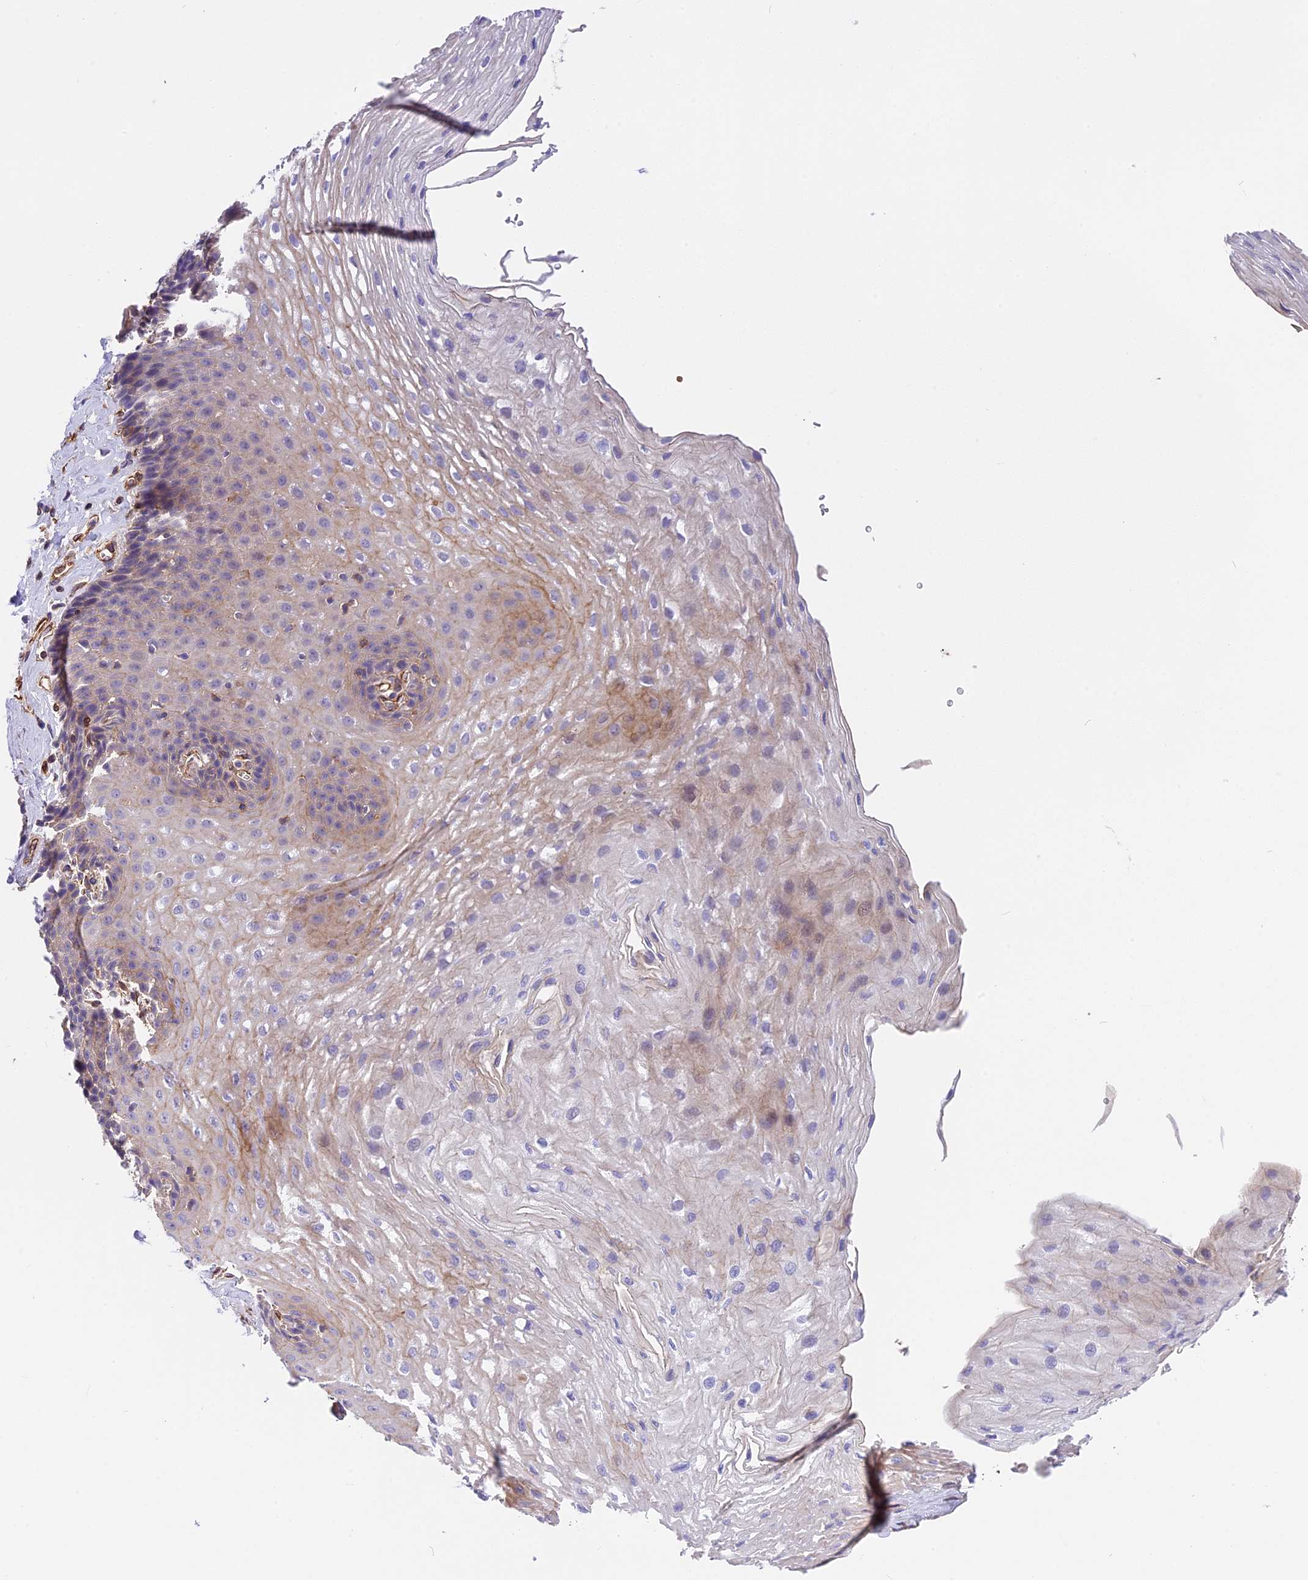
{"staining": {"intensity": "negative", "quantity": "none", "location": "none"}, "tissue": "esophagus", "cell_type": "Squamous epithelial cells", "image_type": "normal", "snomed": [{"axis": "morphology", "description": "Normal tissue, NOS"}, {"axis": "topography", "description": "Esophagus"}], "caption": "Immunohistochemical staining of benign human esophagus reveals no significant staining in squamous epithelial cells. Brightfield microscopy of immunohistochemistry (IHC) stained with DAB (brown) and hematoxylin (blue), captured at high magnification.", "gene": "MED20", "patient": {"sex": "female", "age": 66}}